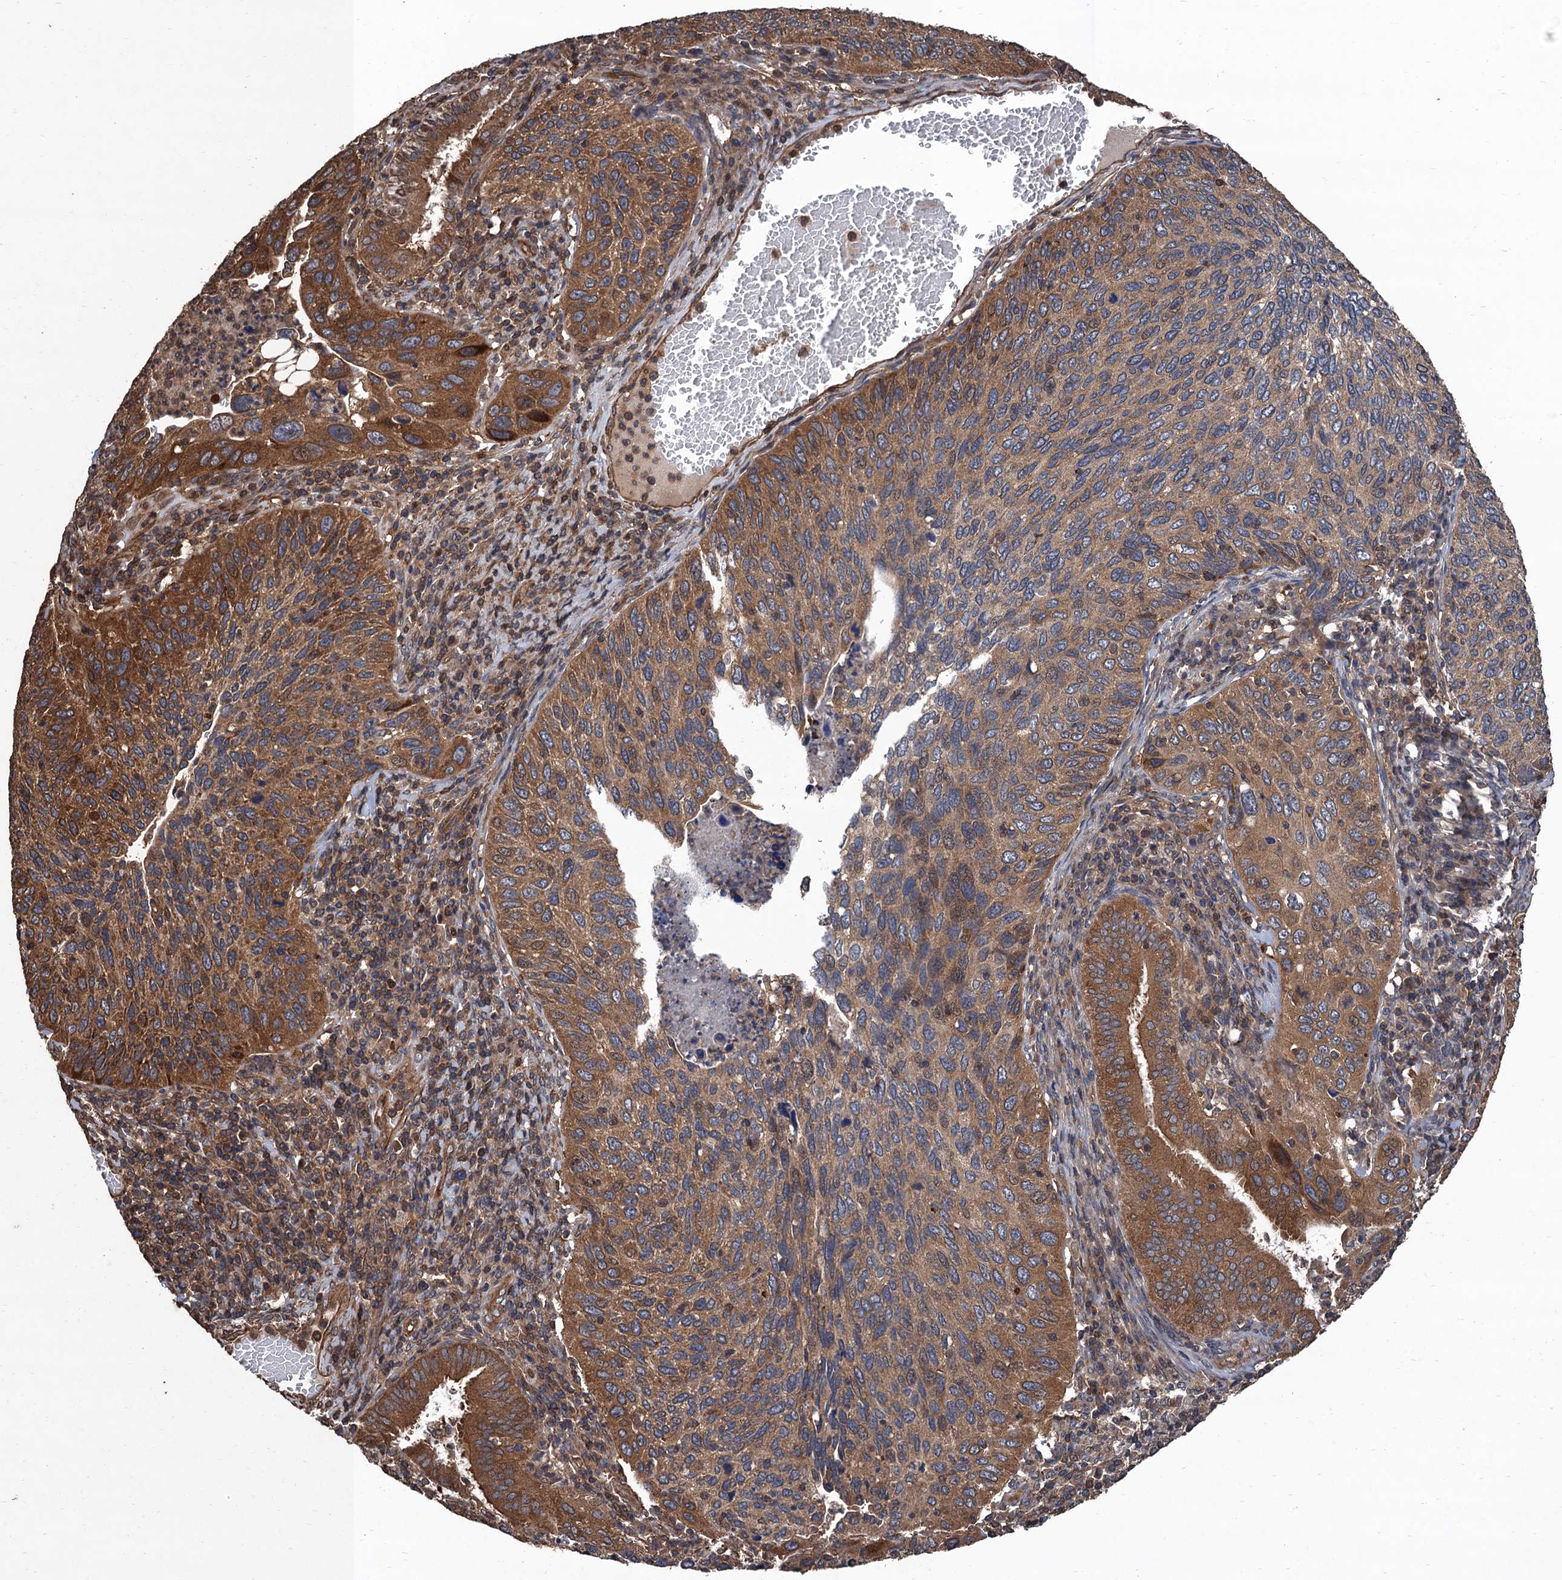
{"staining": {"intensity": "moderate", "quantity": "25%-75%", "location": "cytoplasmic/membranous"}, "tissue": "cervical cancer", "cell_type": "Tumor cells", "image_type": "cancer", "snomed": [{"axis": "morphology", "description": "Squamous cell carcinoma, NOS"}, {"axis": "topography", "description": "Cervix"}], "caption": "An image of squamous cell carcinoma (cervical) stained for a protein shows moderate cytoplasmic/membranous brown staining in tumor cells.", "gene": "PPP4R1", "patient": {"sex": "female", "age": 38}}